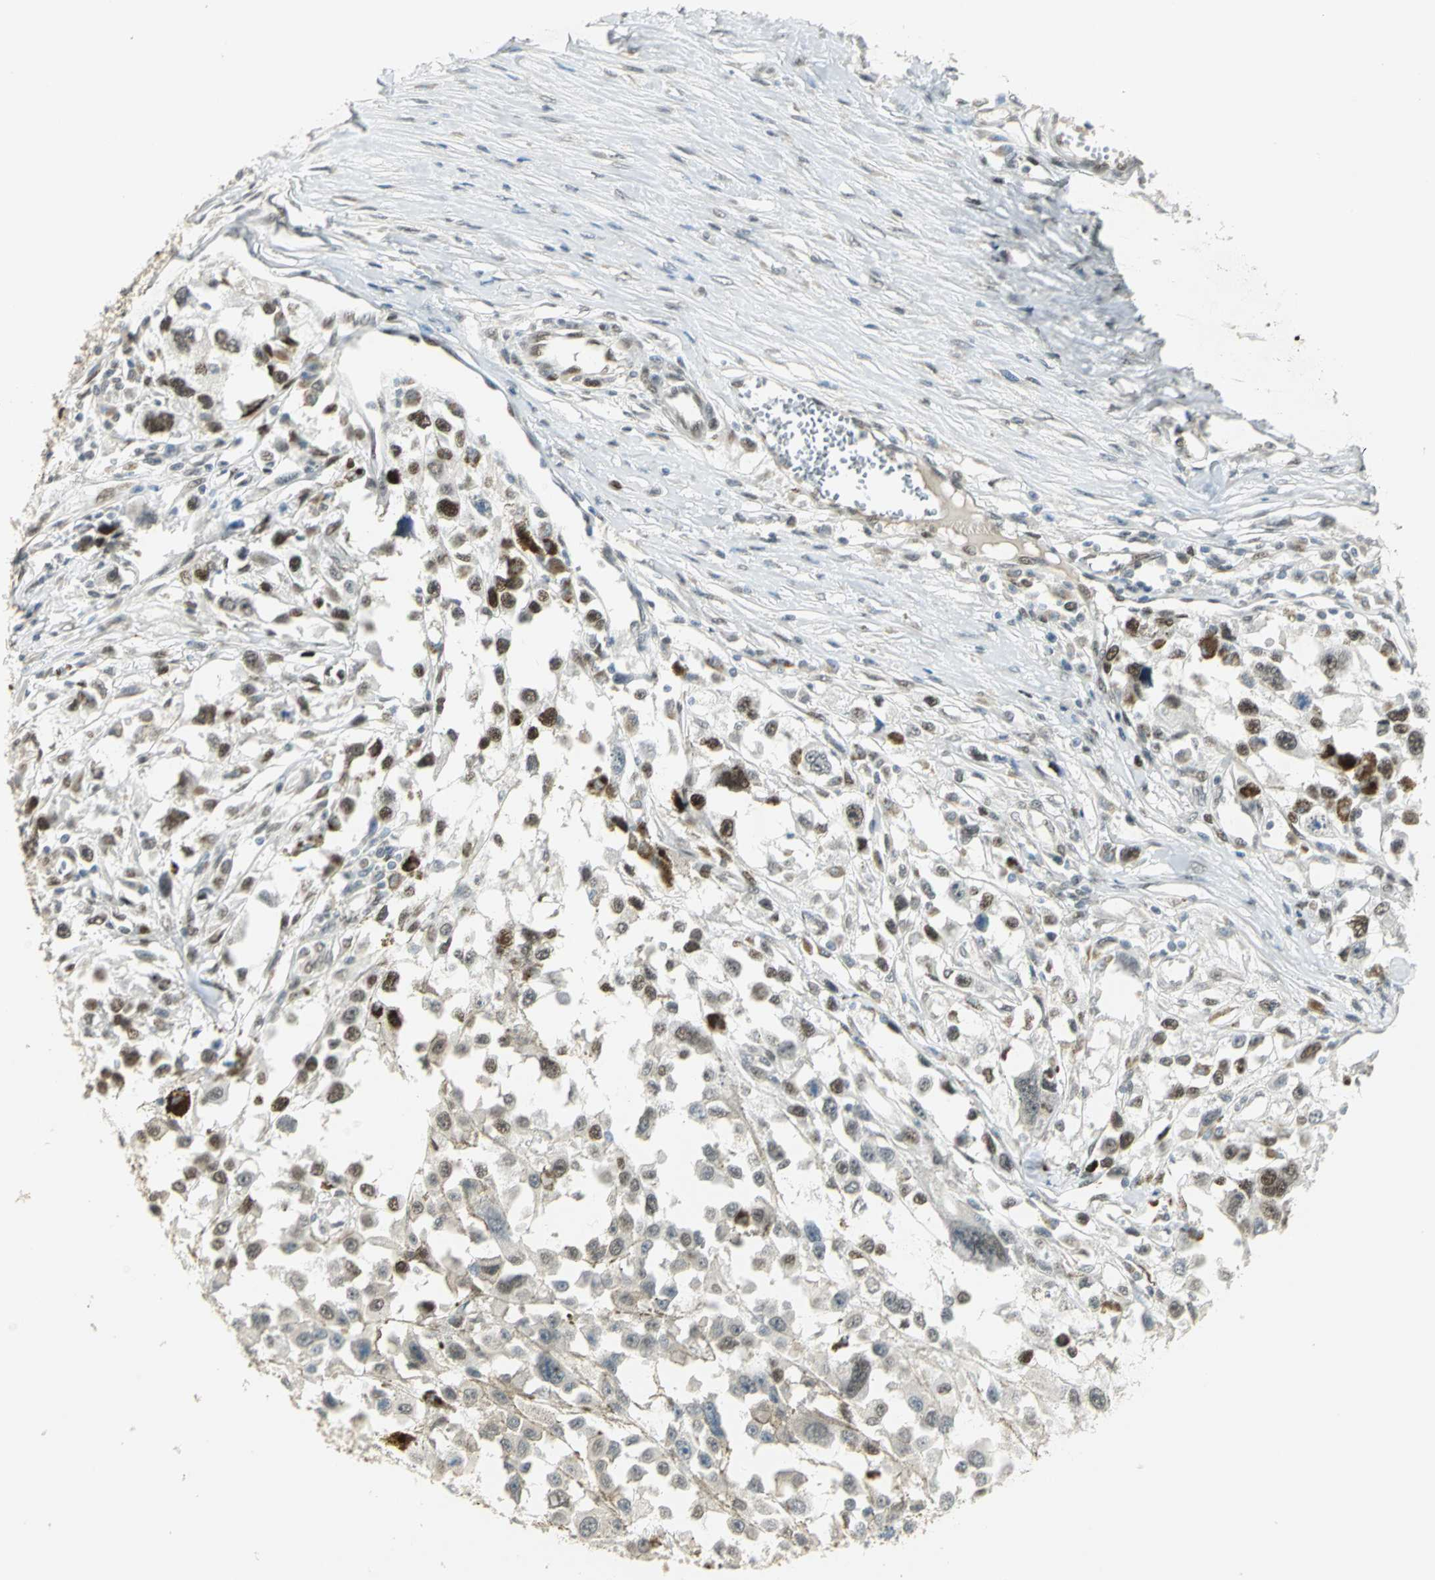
{"staining": {"intensity": "strong", "quantity": ">75%", "location": "nuclear"}, "tissue": "melanoma", "cell_type": "Tumor cells", "image_type": "cancer", "snomed": [{"axis": "morphology", "description": "Malignant melanoma, Metastatic site"}, {"axis": "topography", "description": "Lymph node"}], "caption": "Immunohistochemistry (IHC) micrograph of human malignant melanoma (metastatic site) stained for a protein (brown), which displays high levels of strong nuclear staining in approximately >75% of tumor cells.", "gene": "AK6", "patient": {"sex": "male", "age": 59}}